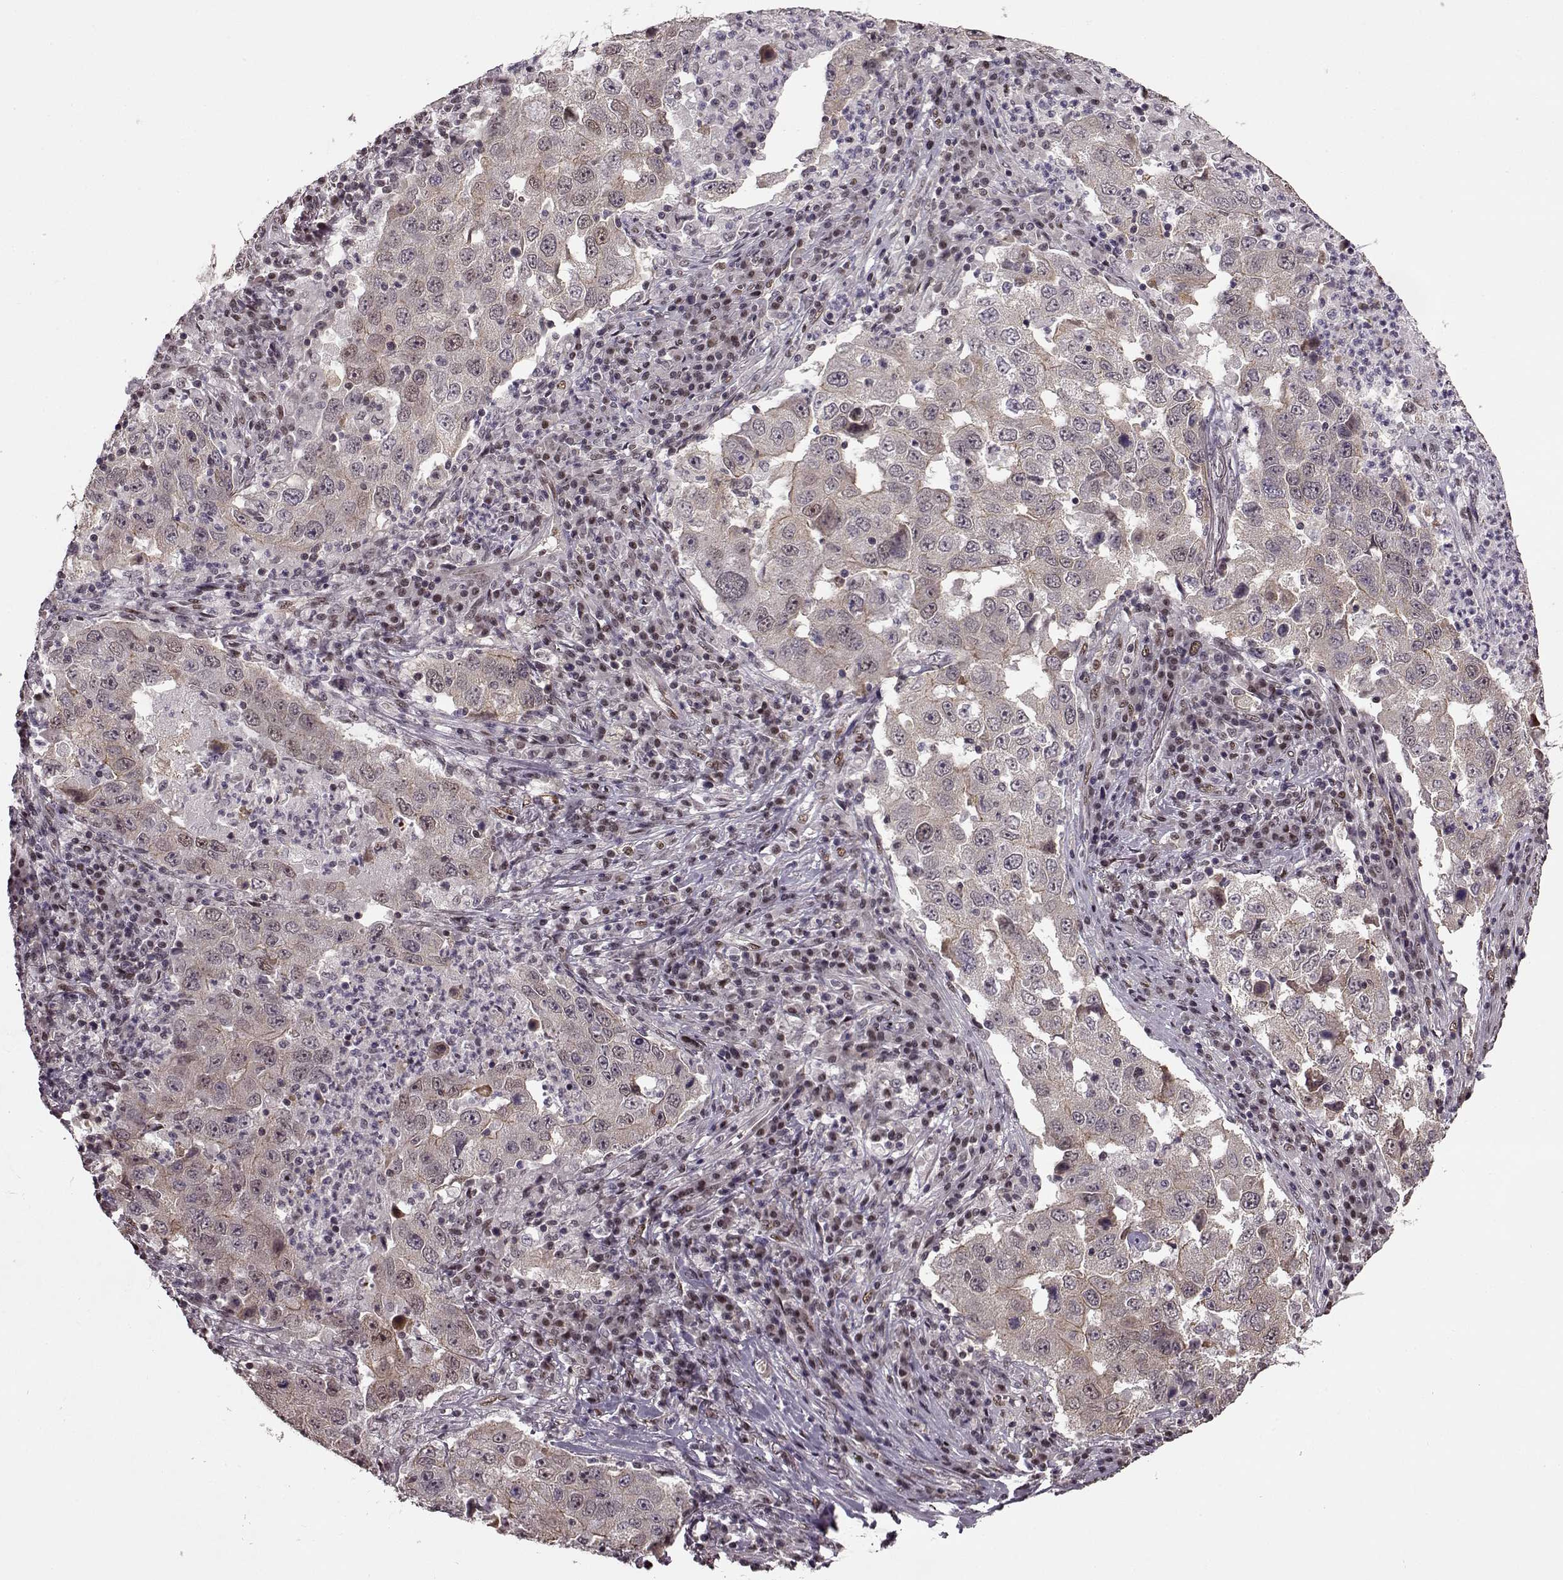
{"staining": {"intensity": "weak", "quantity": ">75%", "location": "cytoplasmic/membranous"}, "tissue": "lung cancer", "cell_type": "Tumor cells", "image_type": "cancer", "snomed": [{"axis": "morphology", "description": "Adenocarcinoma, NOS"}, {"axis": "topography", "description": "Lung"}], "caption": "Immunohistochemical staining of adenocarcinoma (lung) reveals low levels of weak cytoplasmic/membranous staining in about >75% of tumor cells. Nuclei are stained in blue.", "gene": "FTO", "patient": {"sex": "male", "age": 73}}